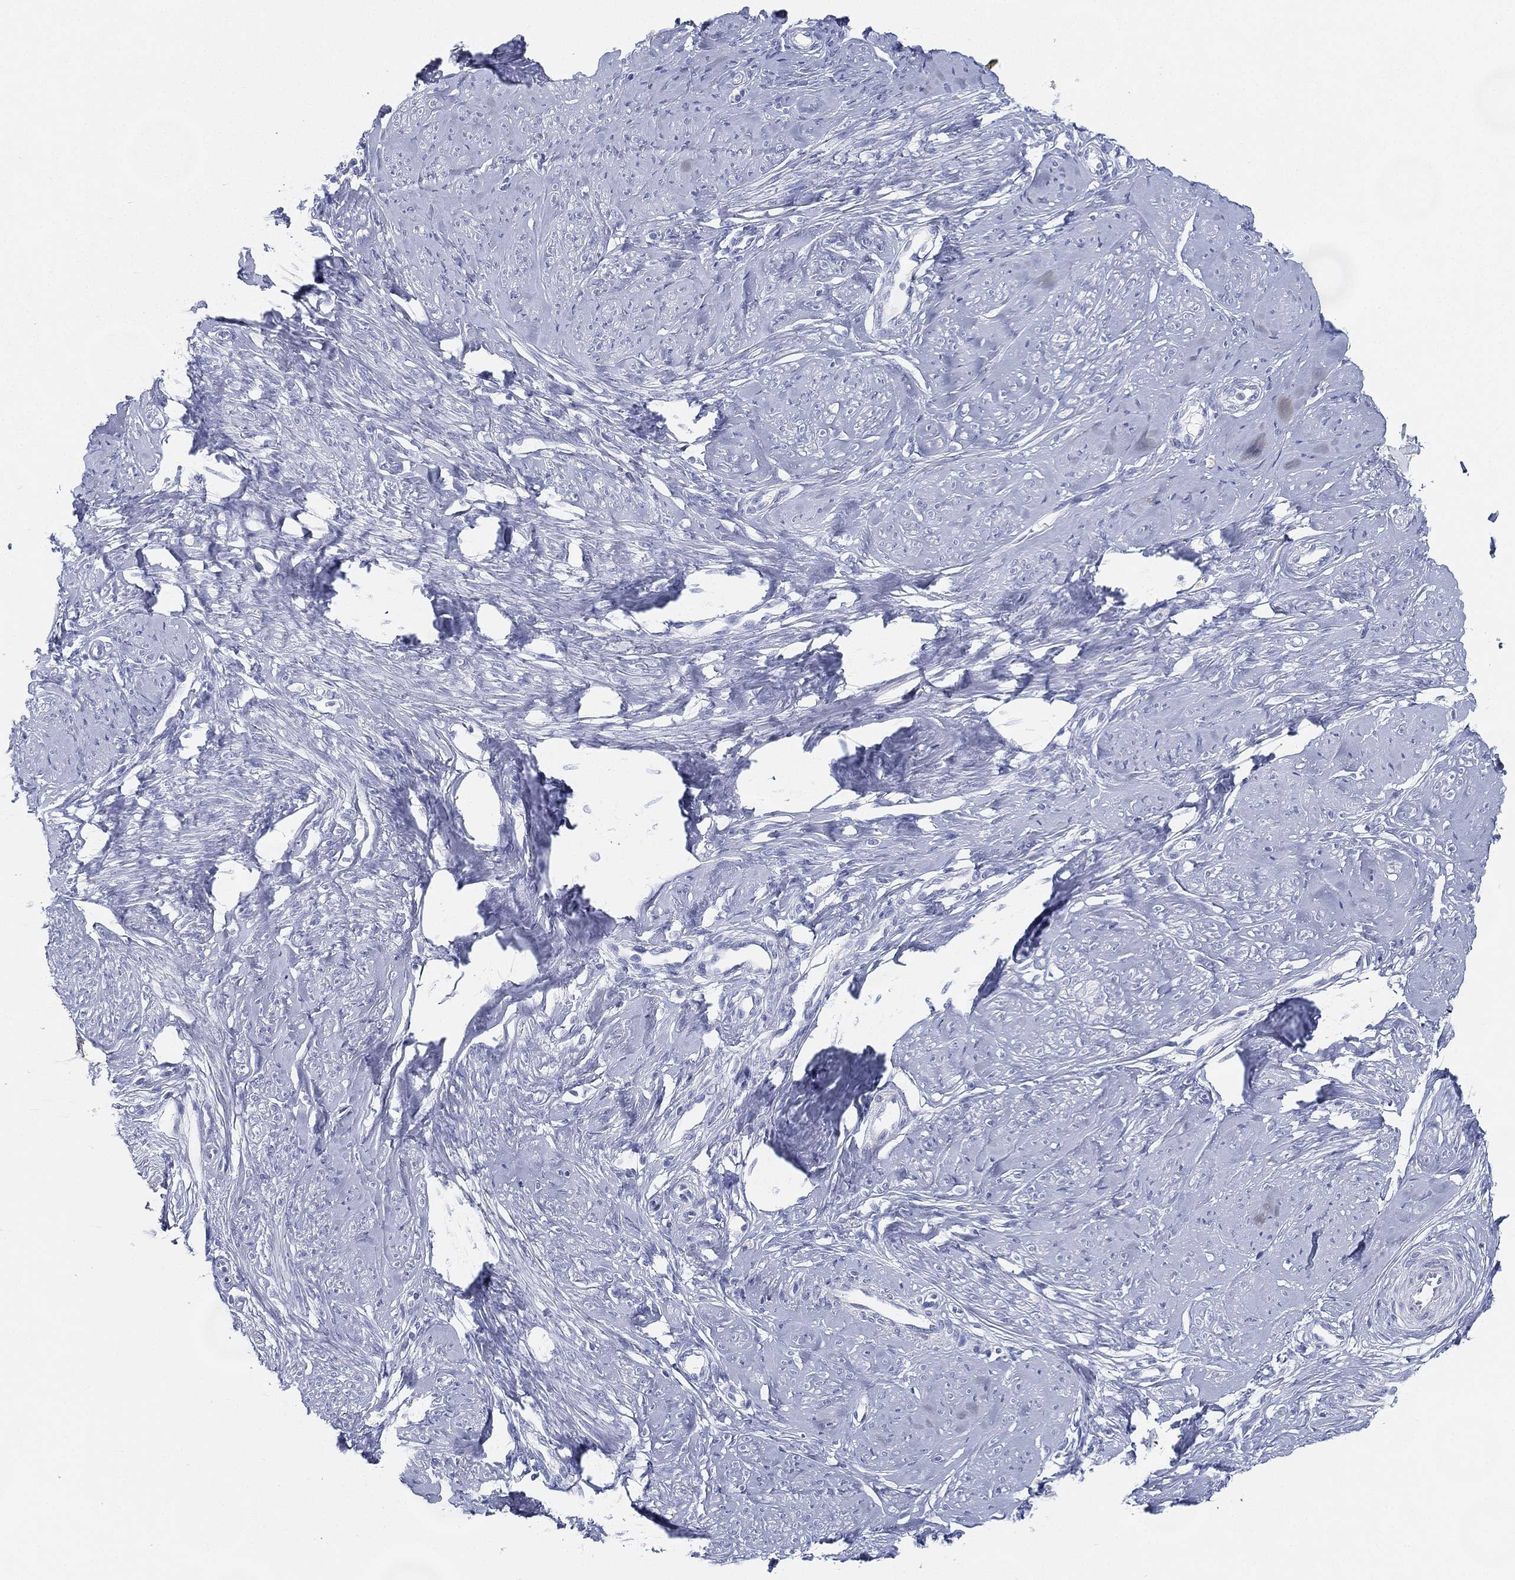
{"staining": {"intensity": "negative", "quantity": "none", "location": "none"}, "tissue": "smooth muscle", "cell_type": "Smooth muscle cells", "image_type": "normal", "snomed": [{"axis": "morphology", "description": "Normal tissue, NOS"}, {"axis": "topography", "description": "Smooth muscle"}], "caption": "An immunohistochemistry (IHC) histopathology image of unremarkable smooth muscle is shown. There is no staining in smooth muscle cells of smooth muscle.", "gene": "GPR61", "patient": {"sex": "female", "age": 48}}